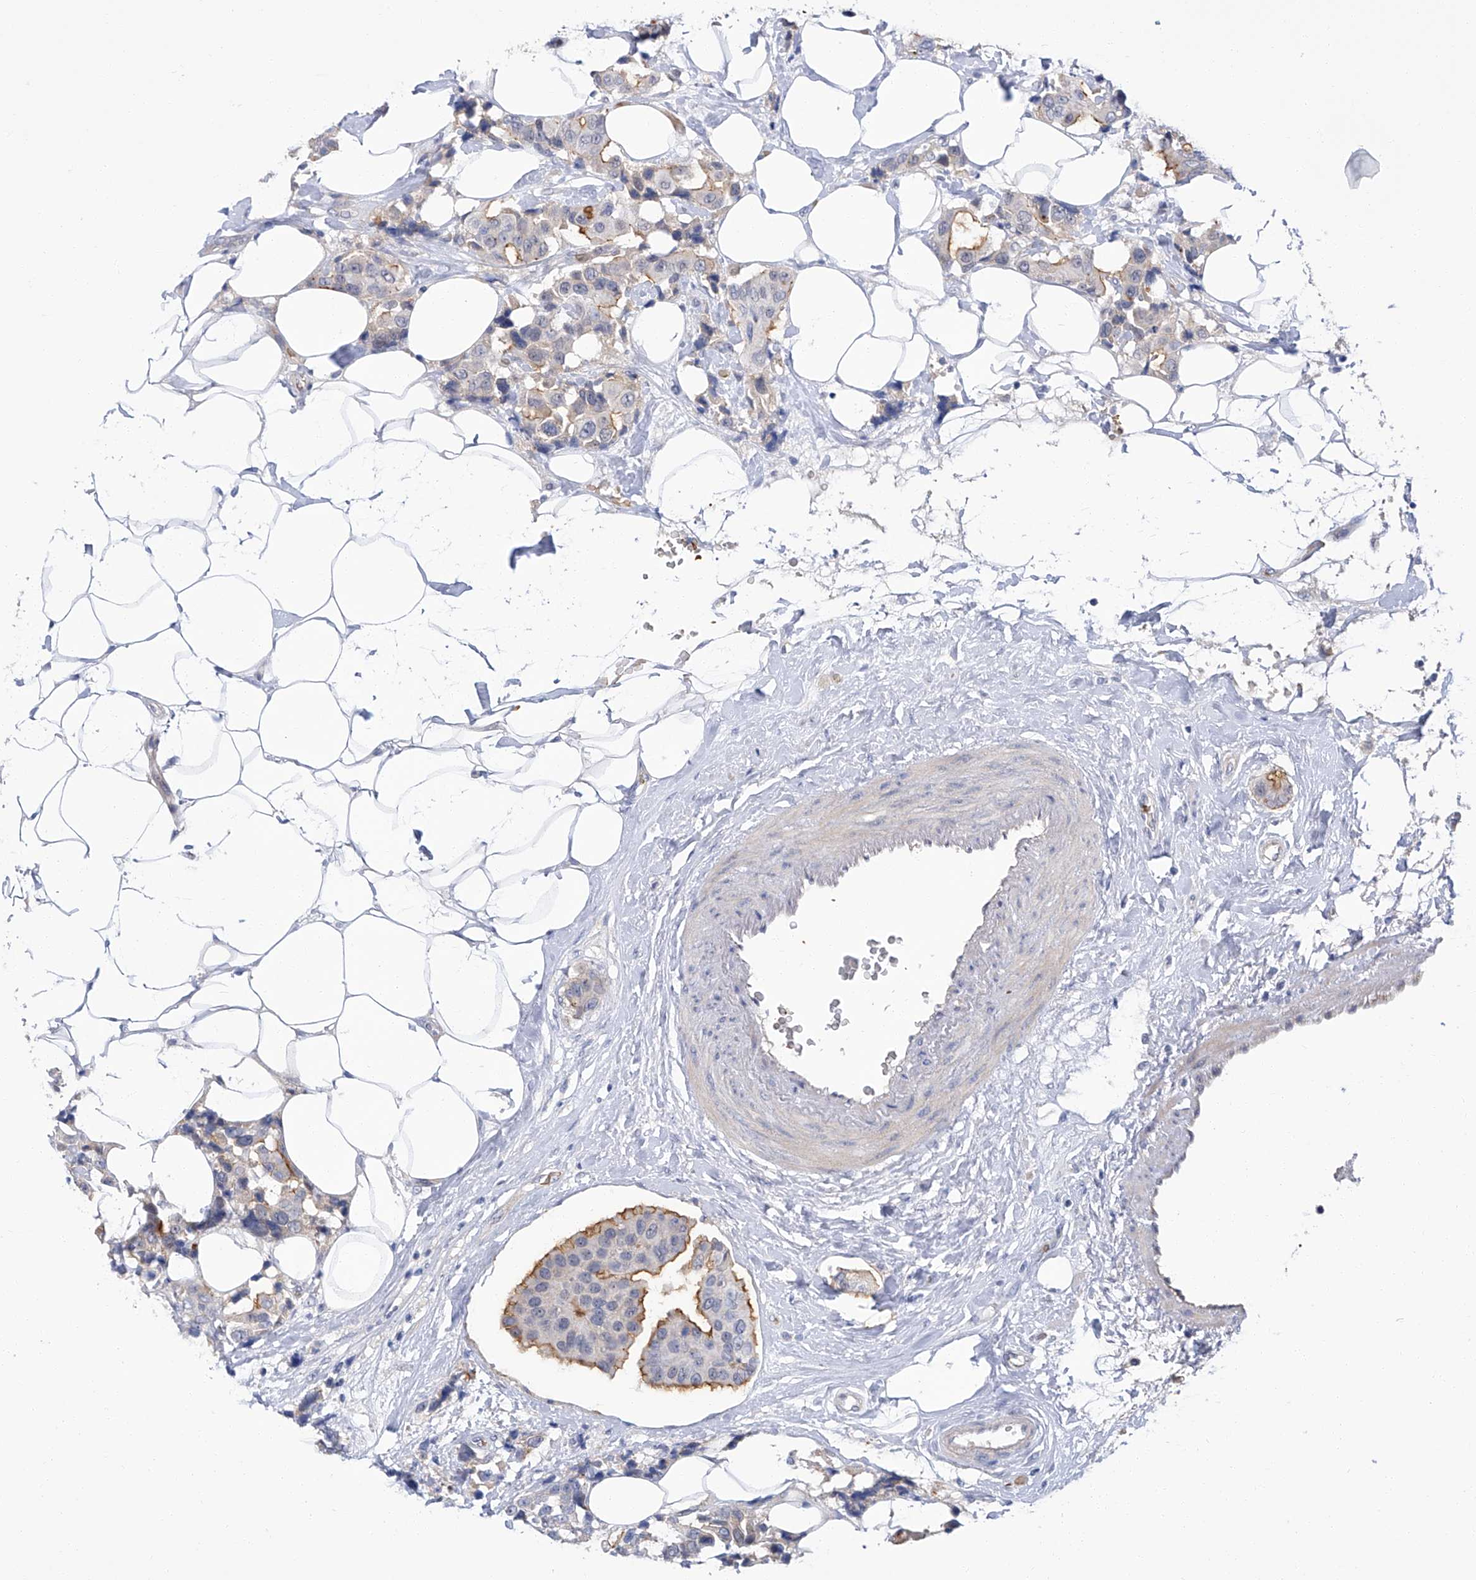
{"staining": {"intensity": "moderate", "quantity": "<25%", "location": "cytoplasmic/membranous"}, "tissue": "breast cancer", "cell_type": "Tumor cells", "image_type": "cancer", "snomed": [{"axis": "morphology", "description": "Normal tissue, NOS"}, {"axis": "morphology", "description": "Duct carcinoma"}, {"axis": "topography", "description": "Breast"}], "caption": "The histopathology image shows a brown stain indicating the presence of a protein in the cytoplasmic/membranous of tumor cells in infiltrating ductal carcinoma (breast).", "gene": "PARD3", "patient": {"sex": "female", "age": 39}}